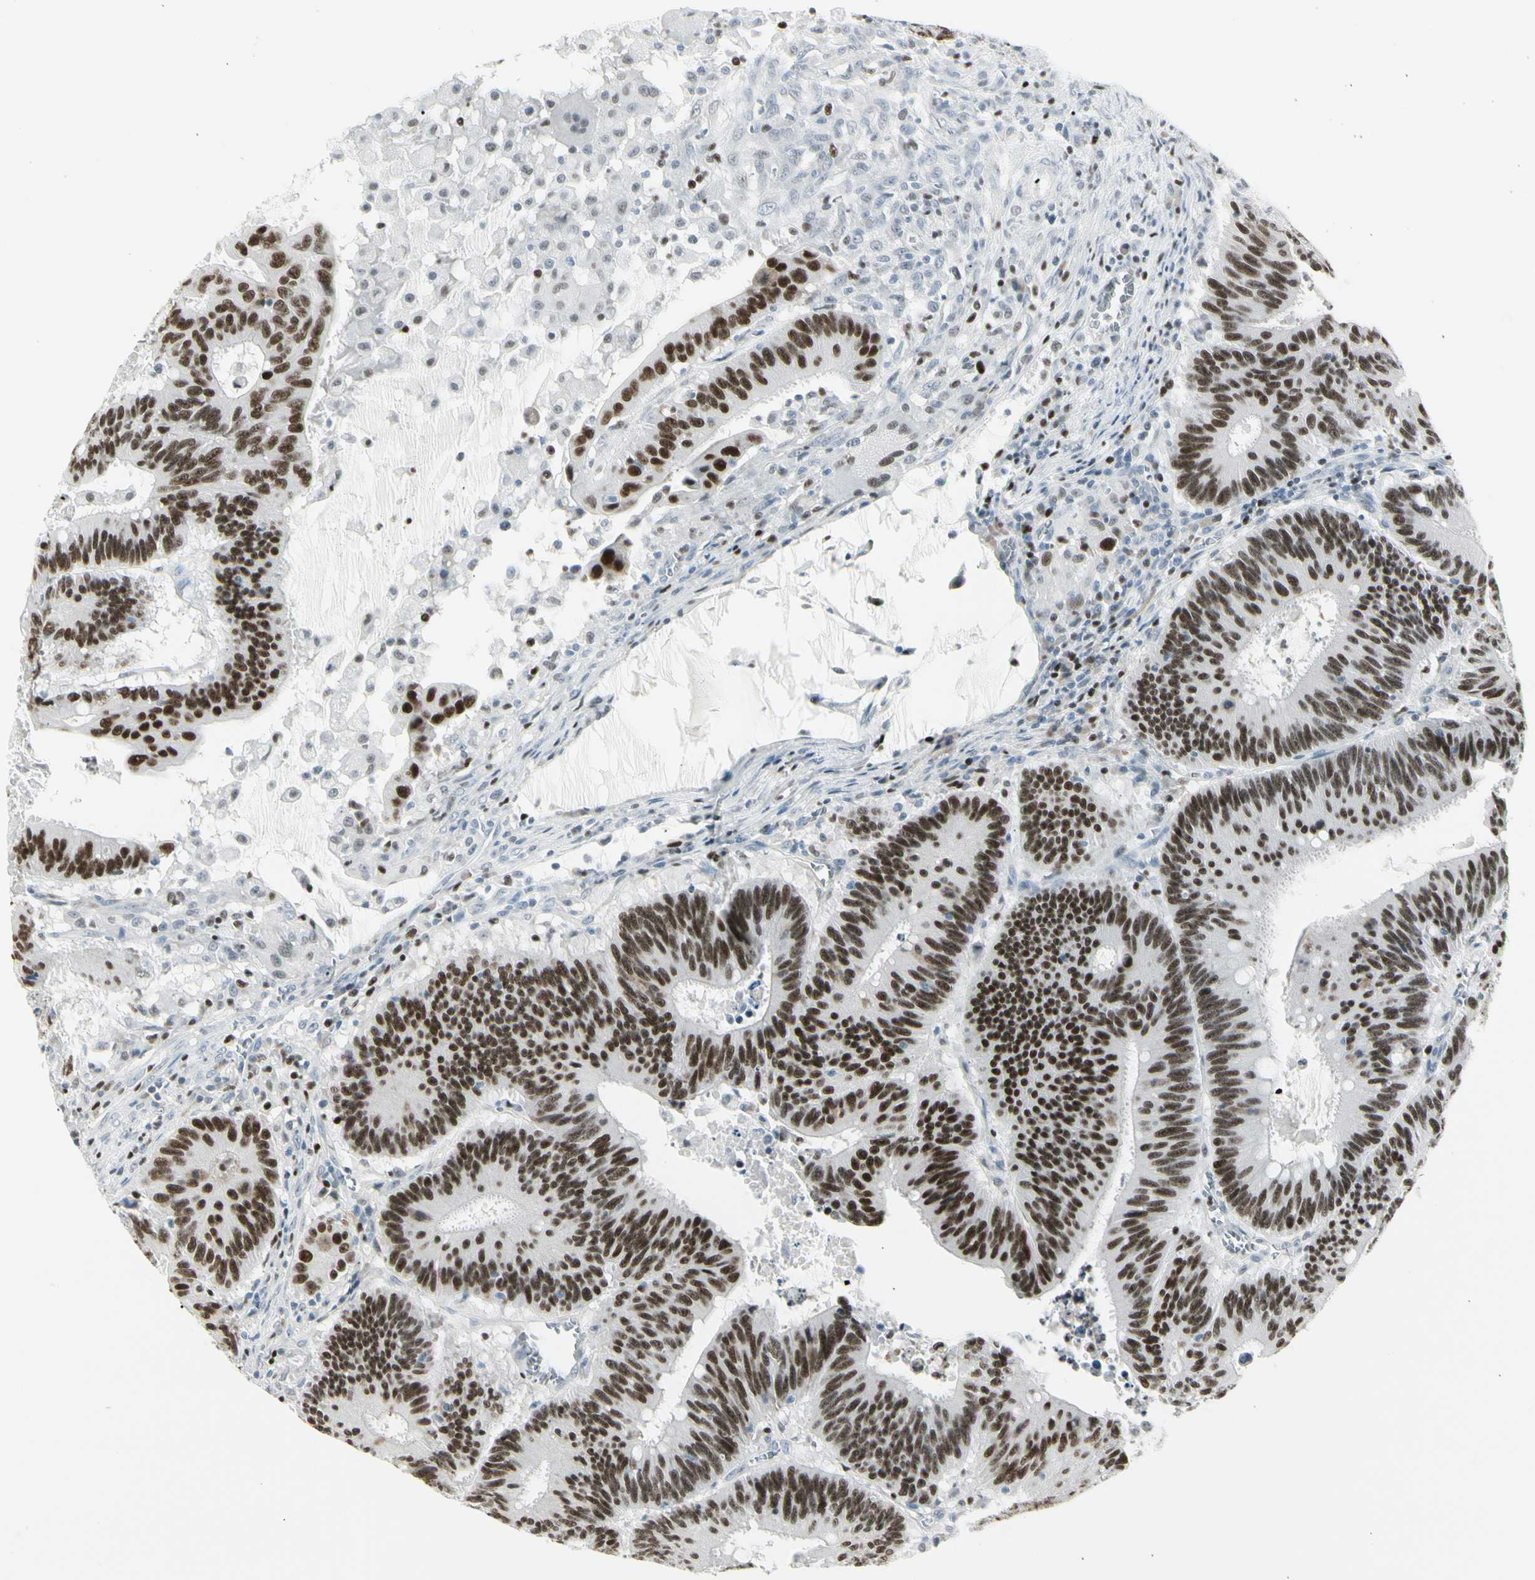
{"staining": {"intensity": "strong", "quantity": ">75%", "location": "nuclear"}, "tissue": "colorectal cancer", "cell_type": "Tumor cells", "image_type": "cancer", "snomed": [{"axis": "morphology", "description": "Adenocarcinoma, NOS"}, {"axis": "topography", "description": "Colon"}], "caption": "Immunohistochemistry (DAB) staining of colorectal cancer displays strong nuclear protein staining in approximately >75% of tumor cells.", "gene": "ZBTB7B", "patient": {"sex": "male", "age": 45}}